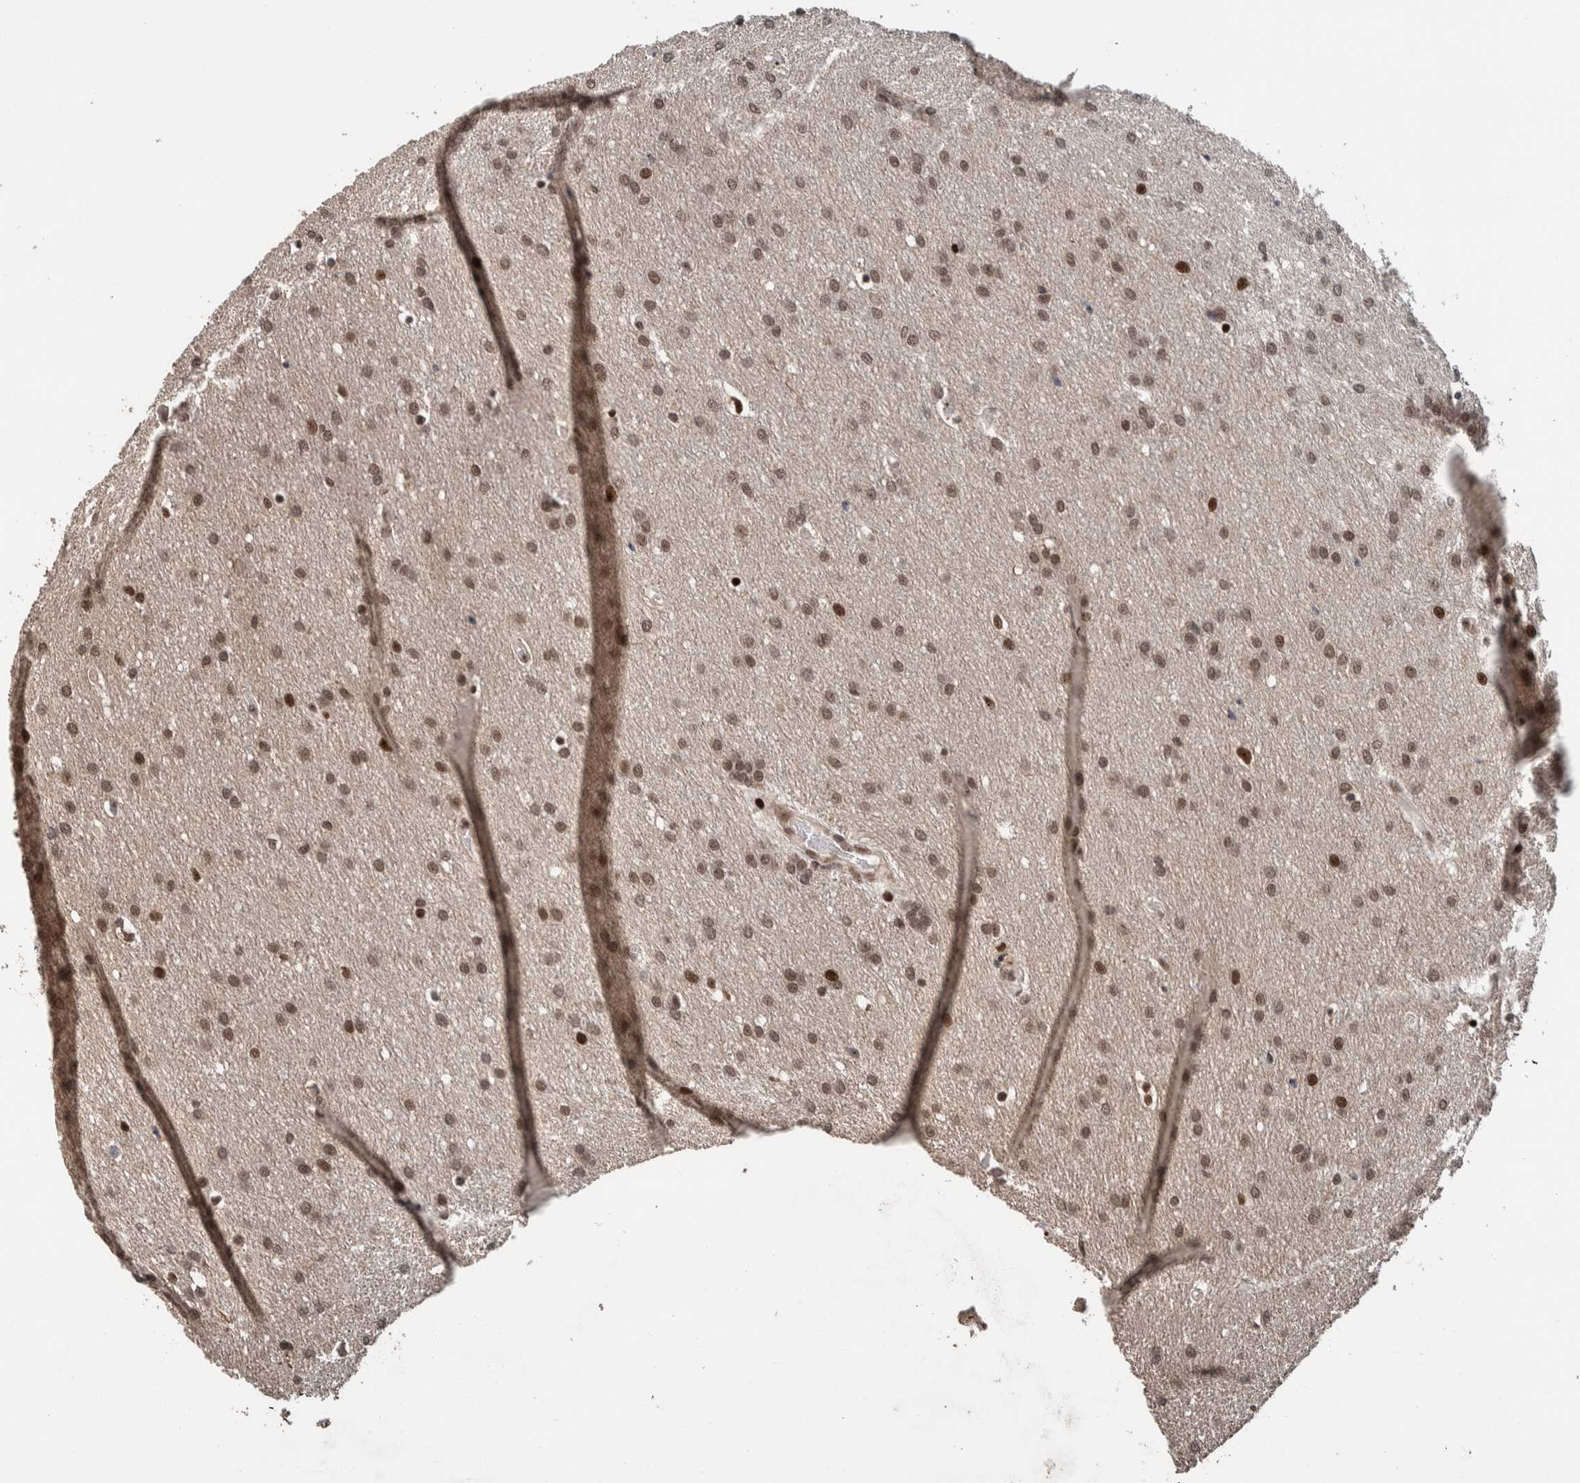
{"staining": {"intensity": "weak", "quantity": ">75%", "location": "nuclear"}, "tissue": "glioma", "cell_type": "Tumor cells", "image_type": "cancer", "snomed": [{"axis": "morphology", "description": "Glioma, malignant, Low grade"}, {"axis": "topography", "description": "Brain"}], "caption": "Immunohistochemical staining of malignant glioma (low-grade) displays weak nuclear protein expression in approximately >75% of tumor cells.", "gene": "CHD4", "patient": {"sex": "female", "age": 37}}